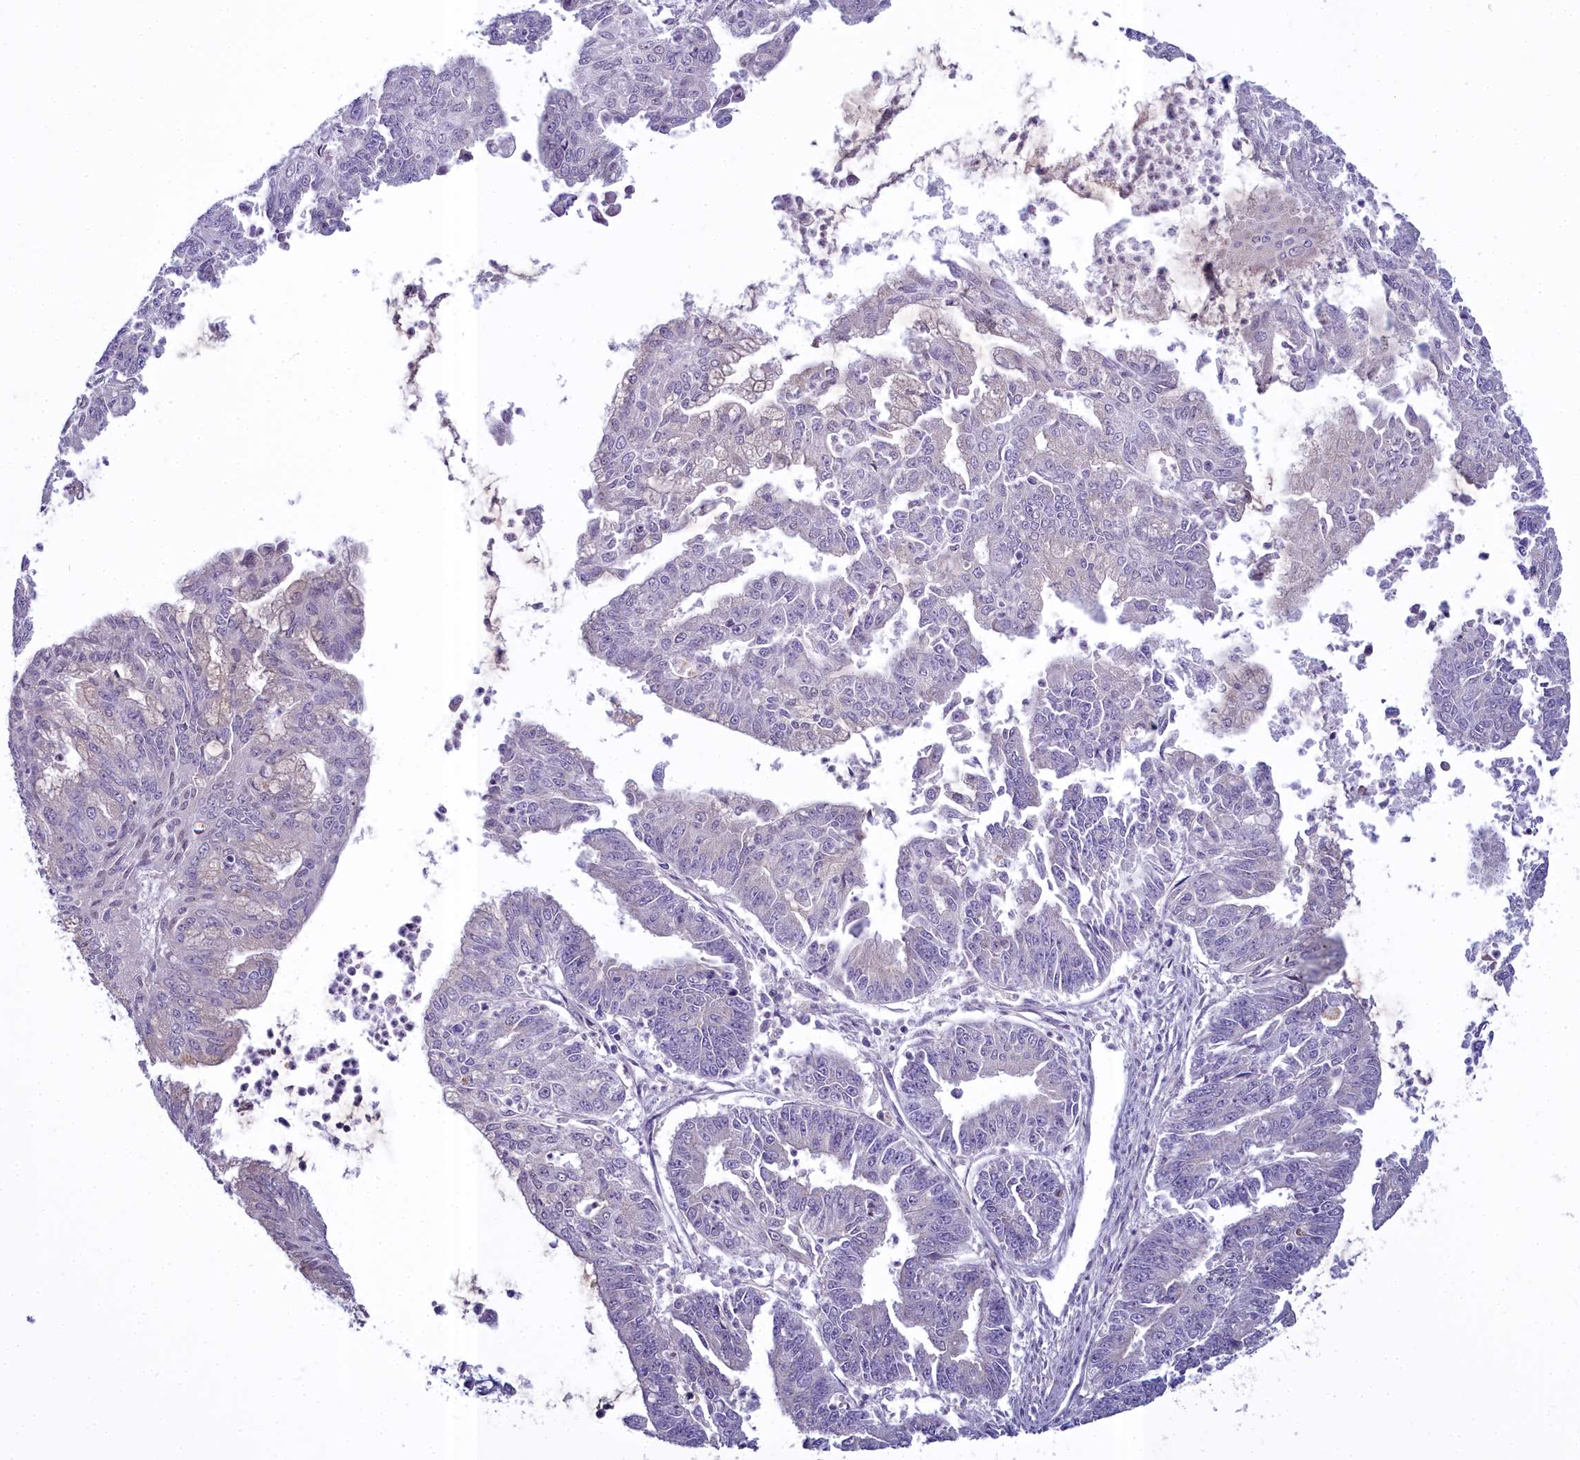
{"staining": {"intensity": "negative", "quantity": "none", "location": "none"}, "tissue": "endometrial cancer", "cell_type": "Tumor cells", "image_type": "cancer", "snomed": [{"axis": "morphology", "description": "Adenocarcinoma, NOS"}, {"axis": "topography", "description": "Endometrium"}], "caption": "DAB immunohistochemical staining of human endometrial cancer (adenocarcinoma) demonstrates no significant expression in tumor cells. (DAB (3,3'-diaminobenzidine) IHC, high magnification).", "gene": "WDPCP", "patient": {"sex": "female", "age": 73}}